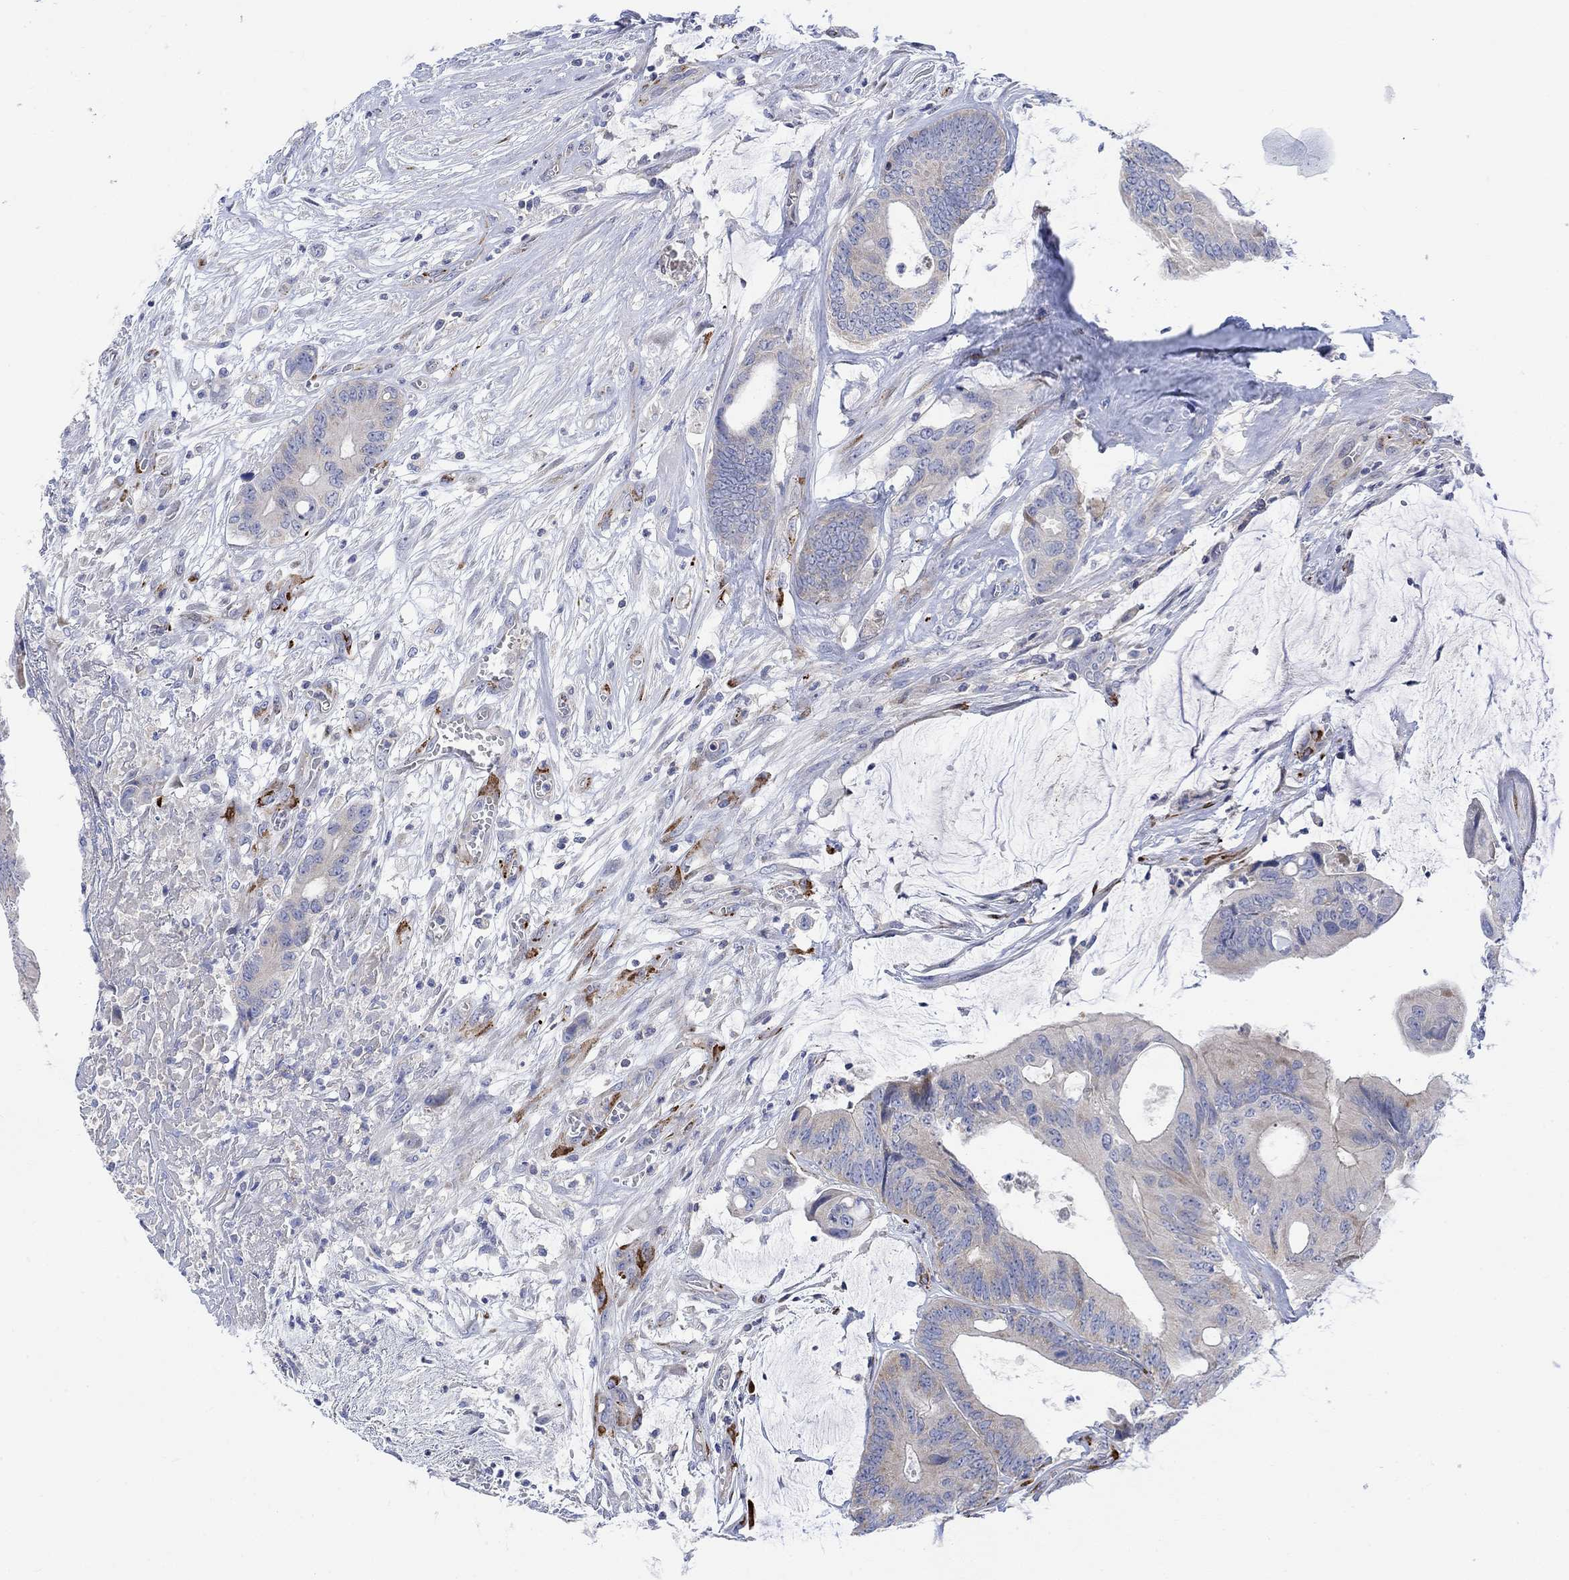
{"staining": {"intensity": "weak", "quantity": "<25%", "location": "cytoplasmic/membranous"}, "tissue": "colorectal cancer", "cell_type": "Tumor cells", "image_type": "cancer", "snomed": [{"axis": "morphology", "description": "Normal tissue, NOS"}, {"axis": "morphology", "description": "Adenocarcinoma, NOS"}, {"axis": "topography", "description": "Colon"}], "caption": "There is no significant positivity in tumor cells of colorectal cancer (adenocarcinoma).", "gene": "ARSK", "patient": {"sex": "male", "age": 65}}